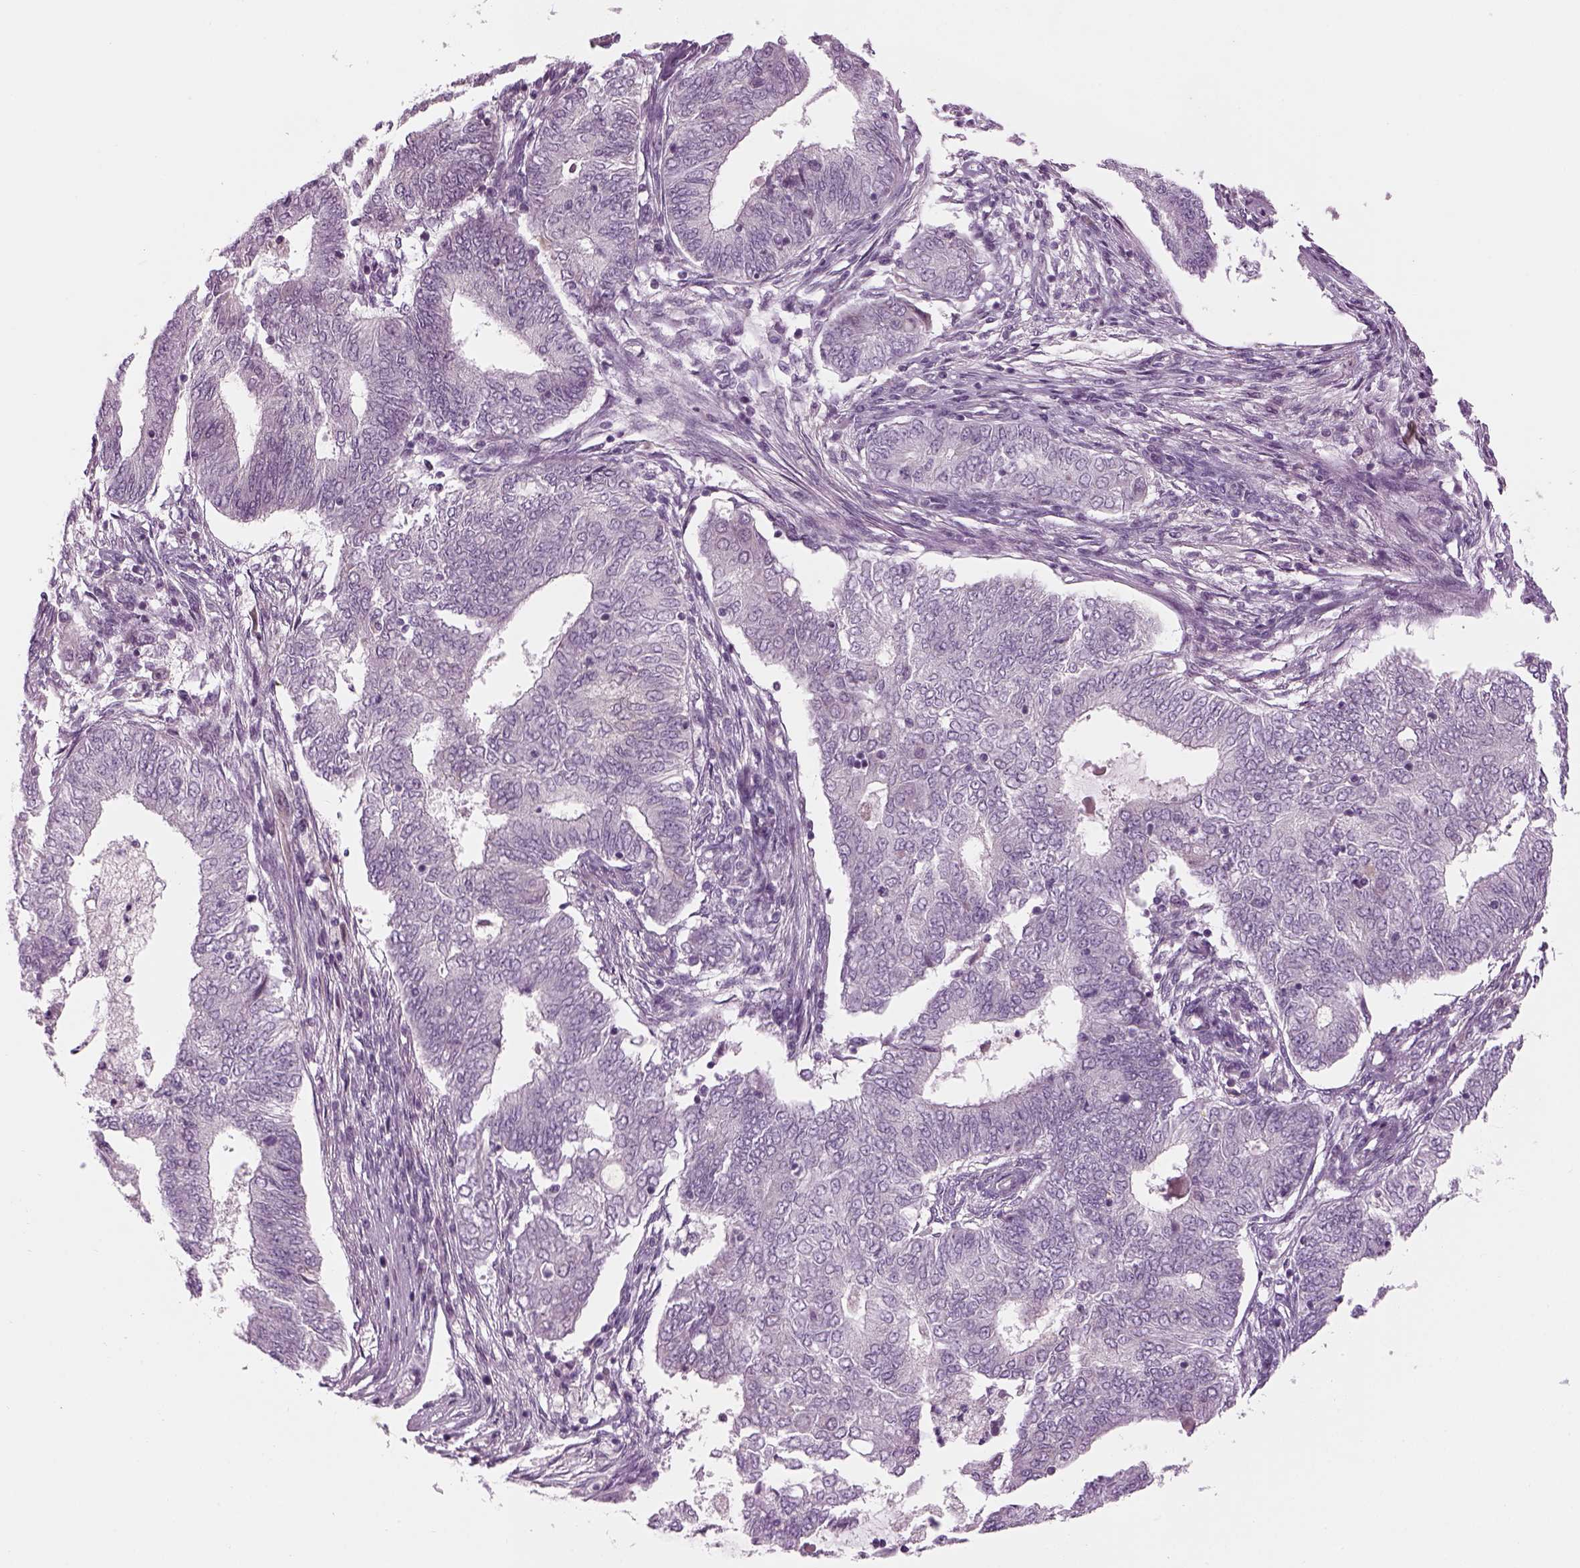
{"staining": {"intensity": "negative", "quantity": "none", "location": "none"}, "tissue": "endometrial cancer", "cell_type": "Tumor cells", "image_type": "cancer", "snomed": [{"axis": "morphology", "description": "Adenocarcinoma, NOS"}, {"axis": "topography", "description": "Endometrium"}], "caption": "The micrograph demonstrates no staining of tumor cells in endometrial adenocarcinoma.", "gene": "LRRIQ3", "patient": {"sex": "female", "age": 62}}